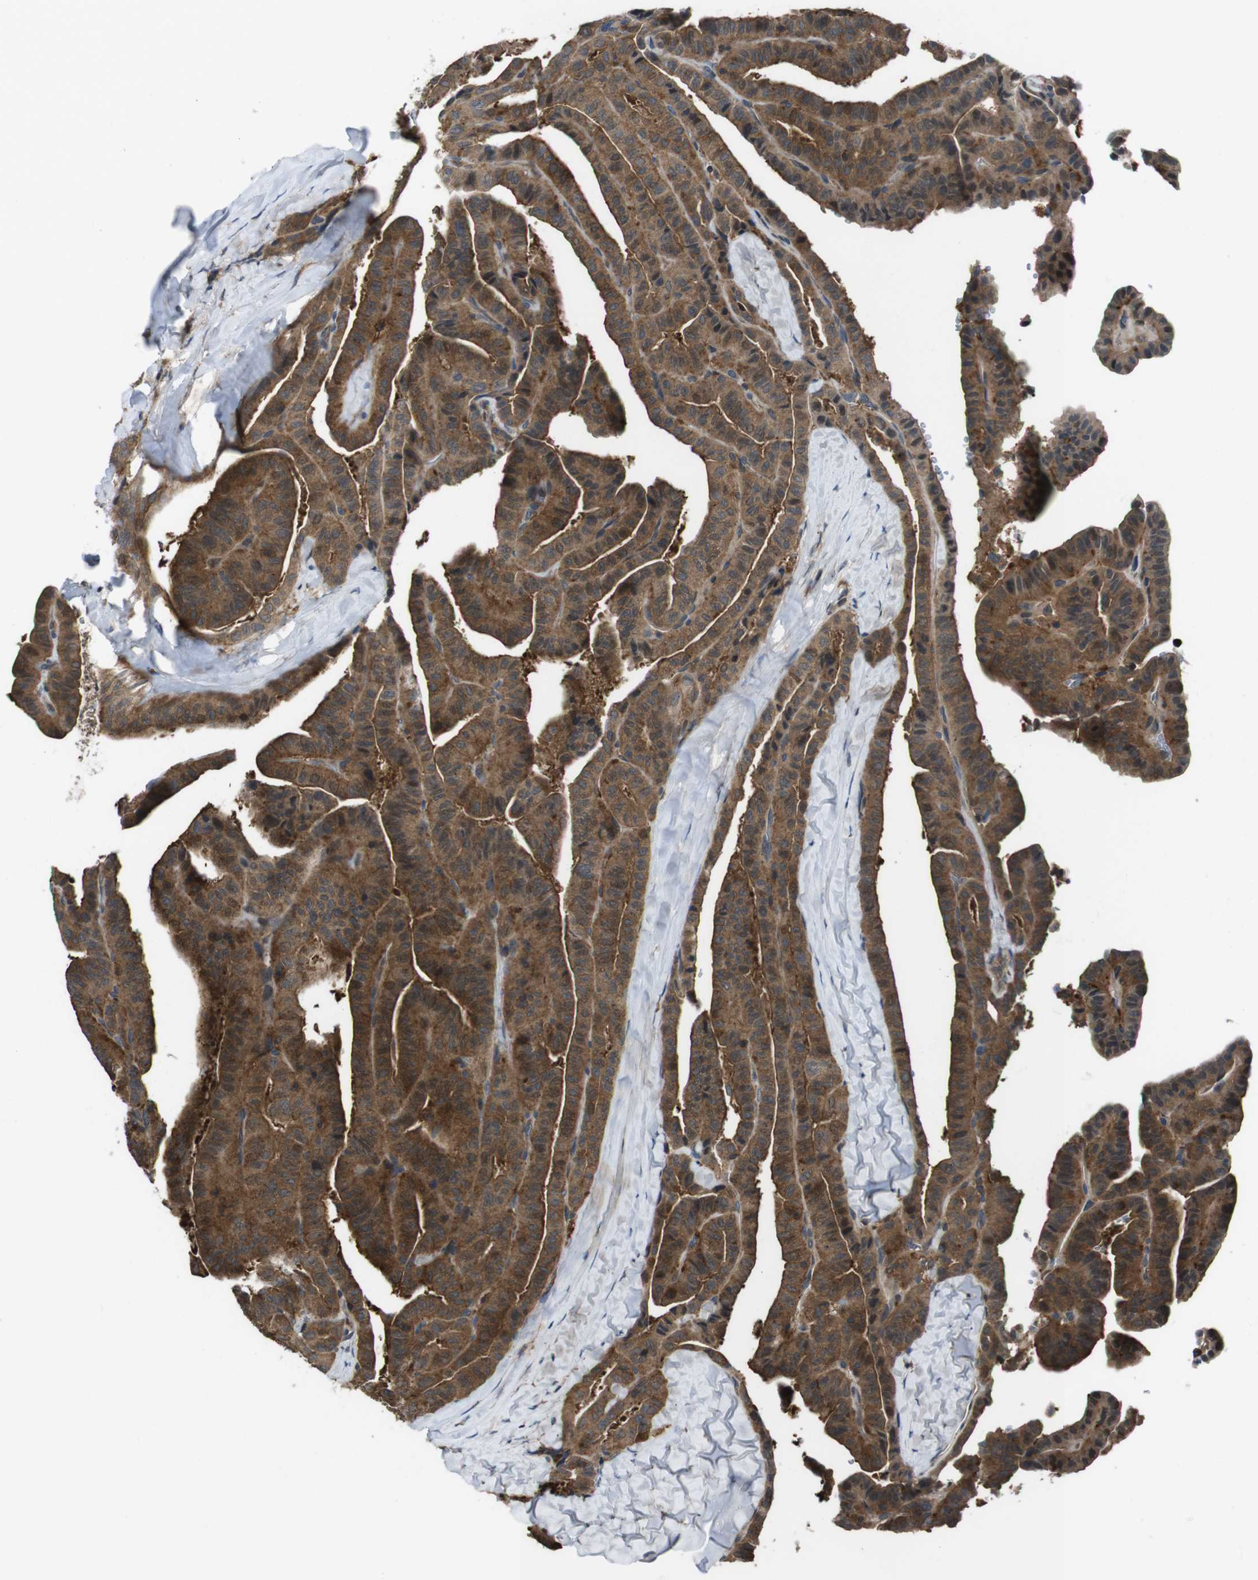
{"staining": {"intensity": "moderate", "quantity": ">75%", "location": "cytoplasmic/membranous"}, "tissue": "thyroid cancer", "cell_type": "Tumor cells", "image_type": "cancer", "snomed": [{"axis": "morphology", "description": "Papillary adenocarcinoma, NOS"}, {"axis": "topography", "description": "Thyroid gland"}], "caption": "Immunohistochemical staining of papillary adenocarcinoma (thyroid) exhibits medium levels of moderate cytoplasmic/membranous protein staining in approximately >75% of tumor cells. (DAB (3,3'-diaminobenzidine) IHC with brightfield microscopy, high magnification).", "gene": "SLC22A23", "patient": {"sex": "male", "age": 77}}